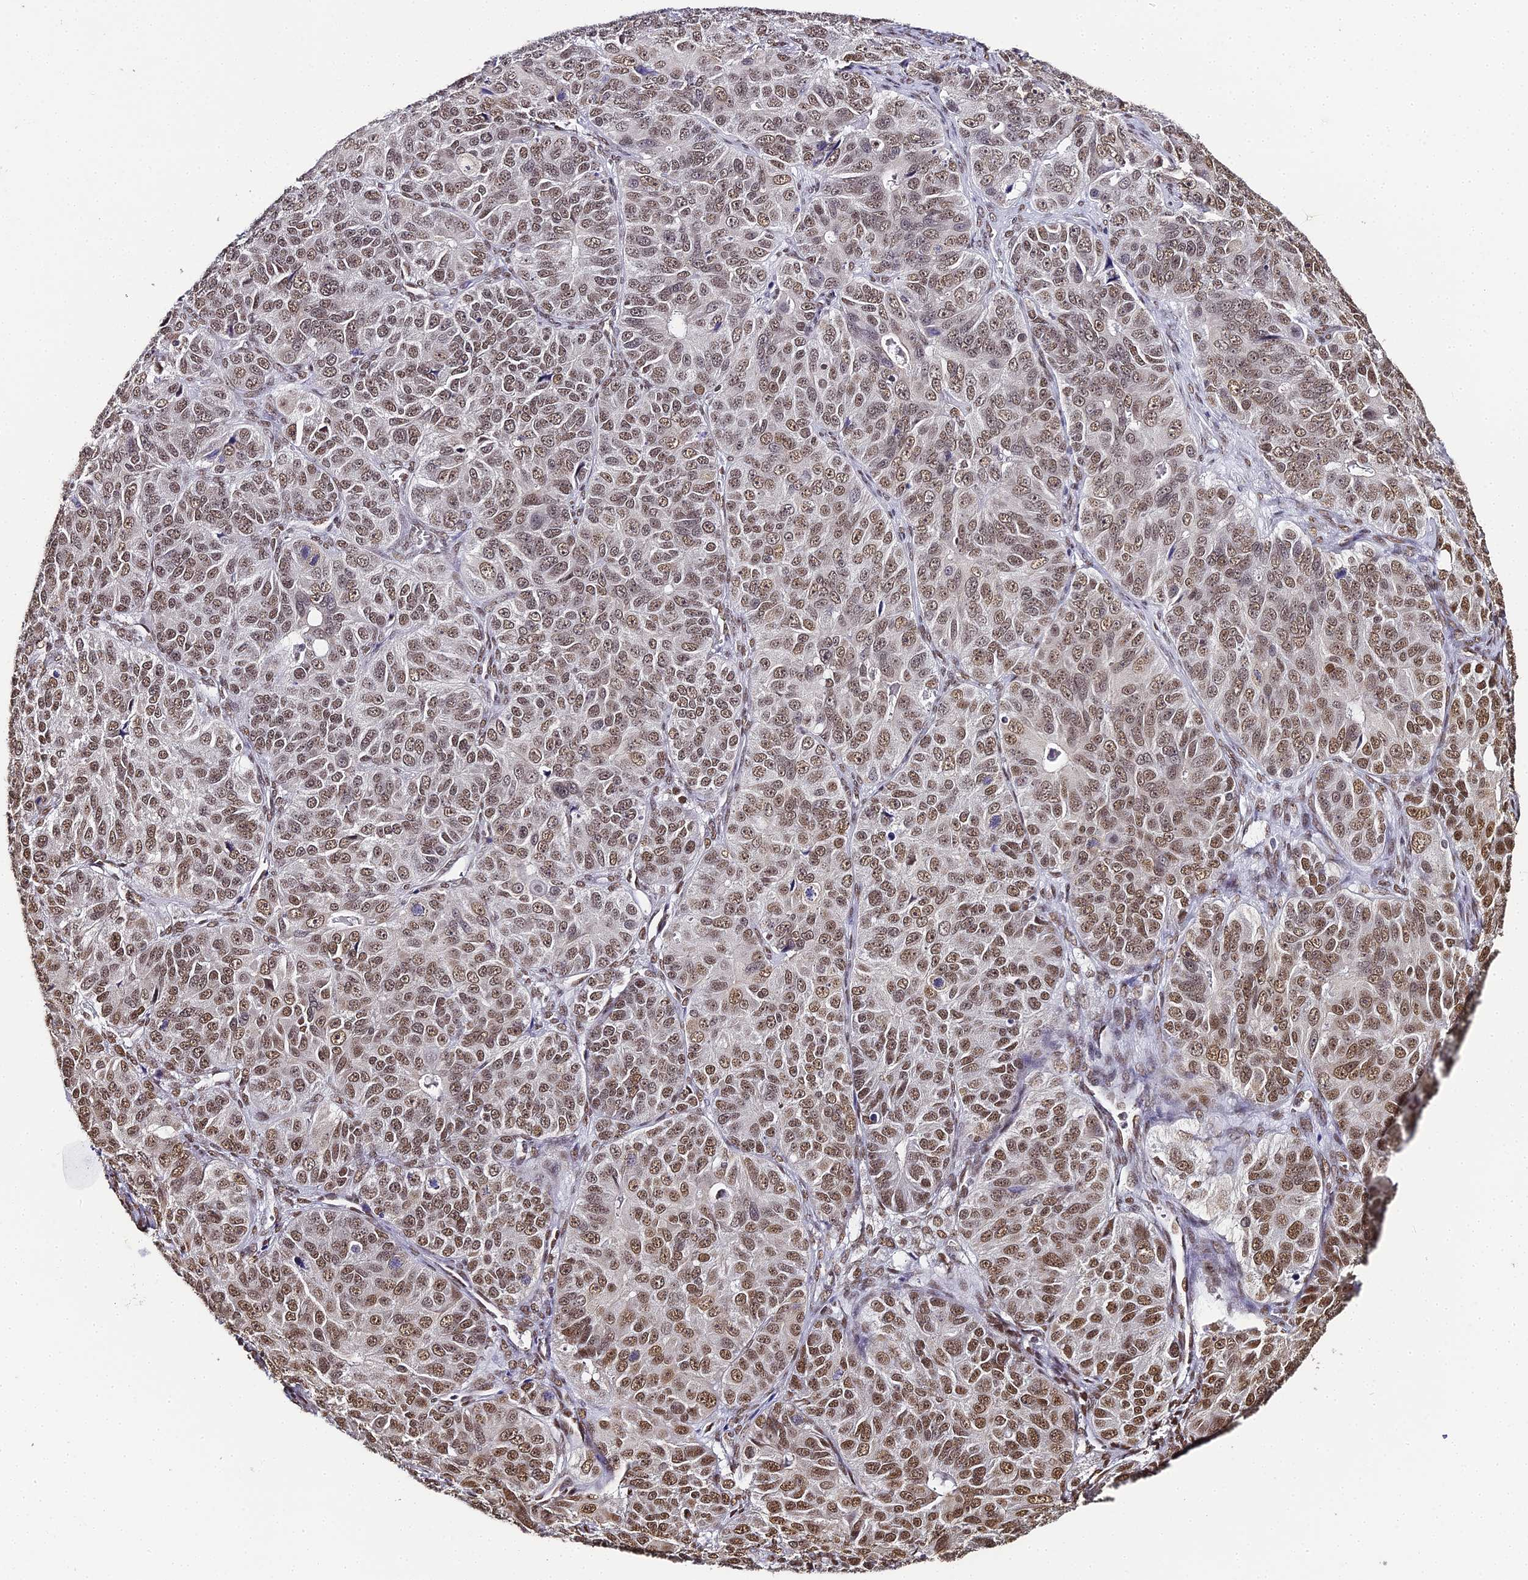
{"staining": {"intensity": "moderate", "quantity": ">75%", "location": "nuclear"}, "tissue": "ovarian cancer", "cell_type": "Tumor cells", "image_type": "cancer", "snomed": [{"axis": "morphology", "description": "Carcinoma, endometroid"}, {"axis": "topography", "description": "Ovary"}], "caption": "This is a histology image of immunohistochemistry staining of ovarian cancer, which shows moderate expression in the nuclear of tumor cells.", "gene": "HNRNPA1", "patient": {"sex": "female", "age": 51}}